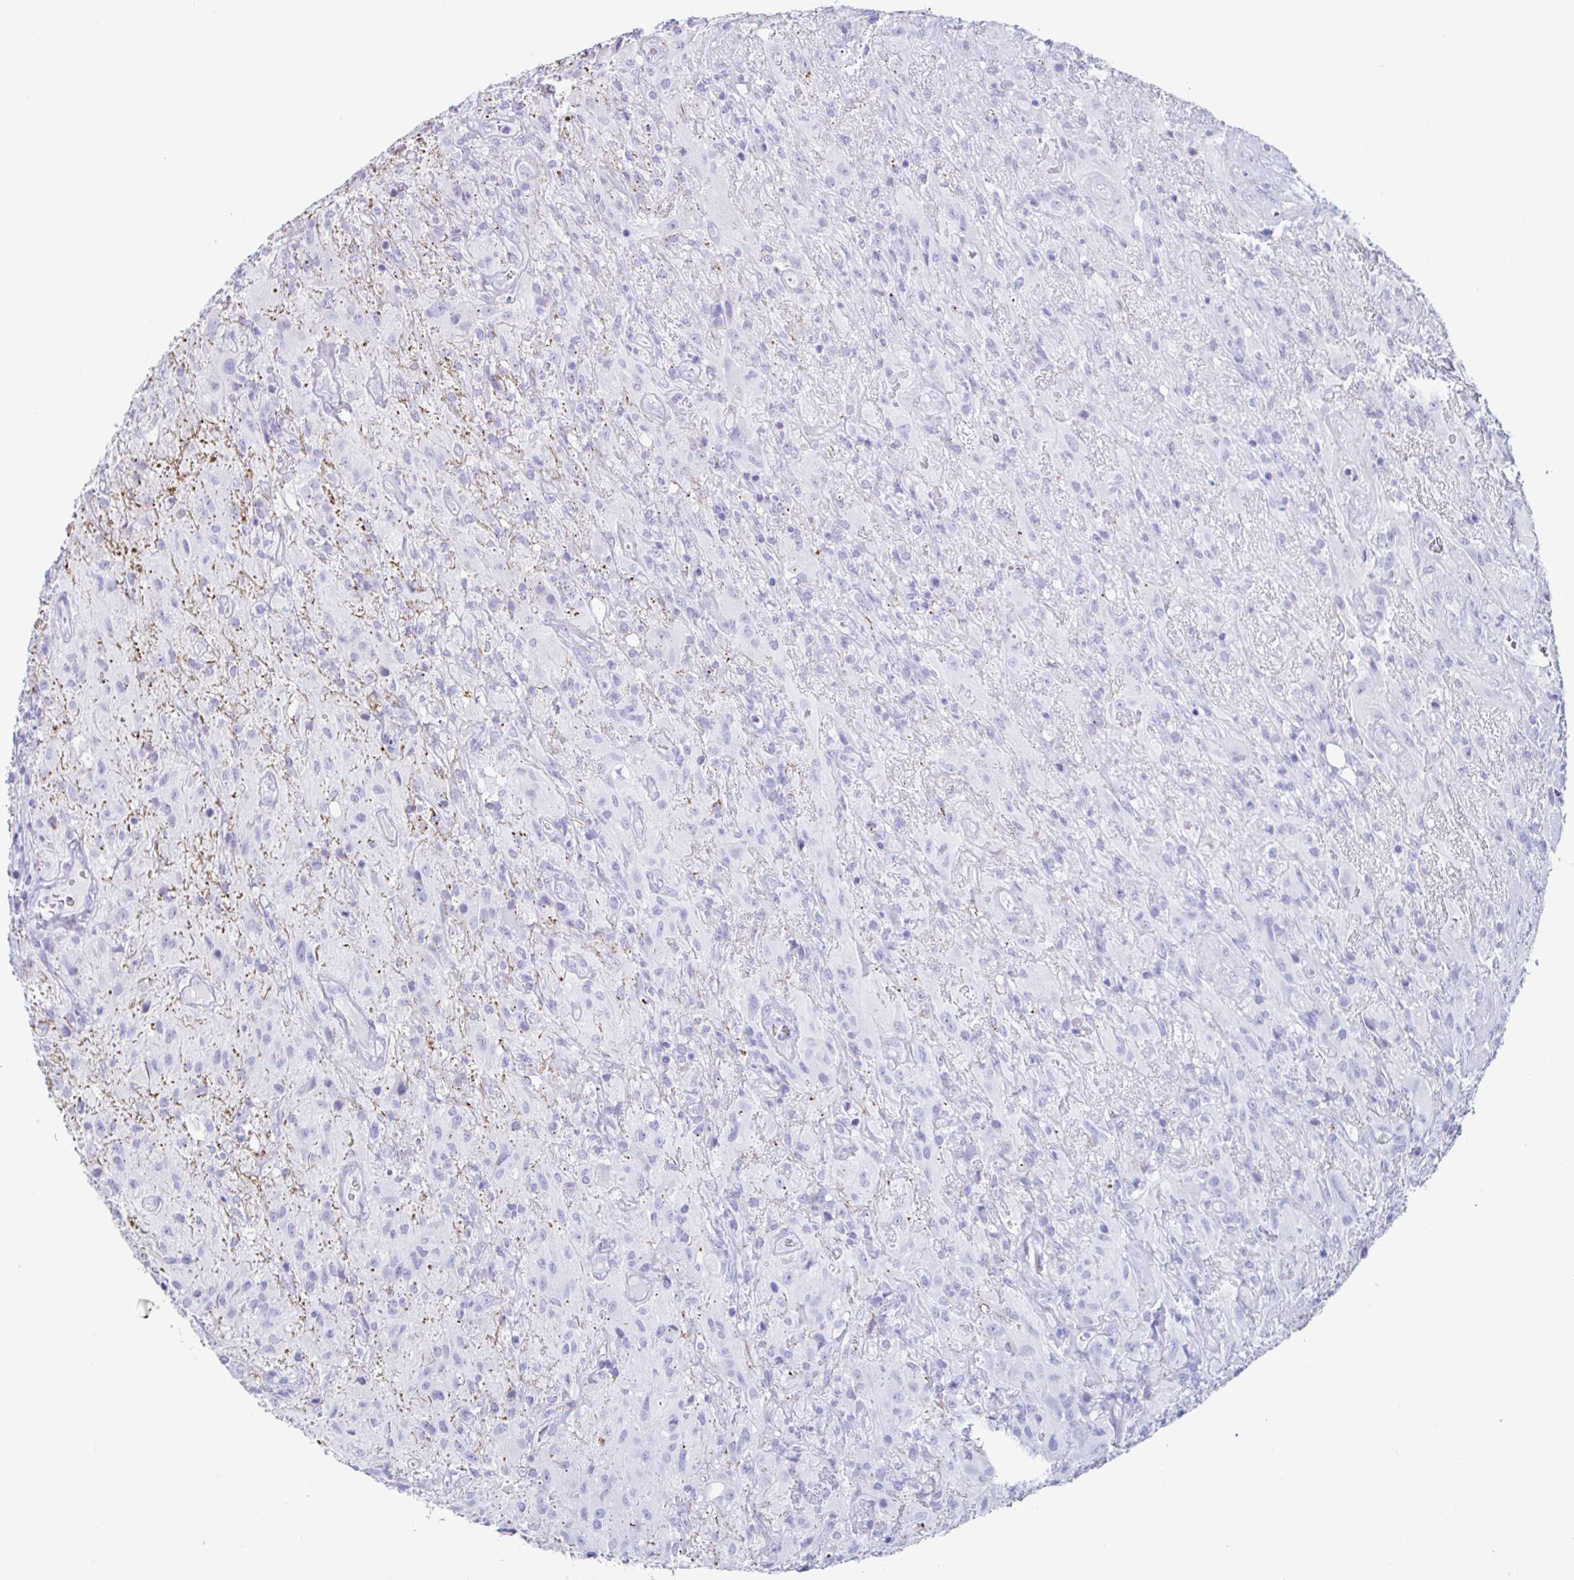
{"staining": {"intensity": "negative", "quantity": "none", "location": "none"}, "tissue": "glioma", "cell_type": "Tumor cells", "image_type": "cancer", "snomed": [{"axis": "morphology", "description": "Glioma, malignant, High grade"}, {"axis": "topography", "description": "Brain"}], "caption": "There is no significant expression in tumor cells of glioma.", "gene": "CREG2", "patient": {"sex": "male", "age": 46}}